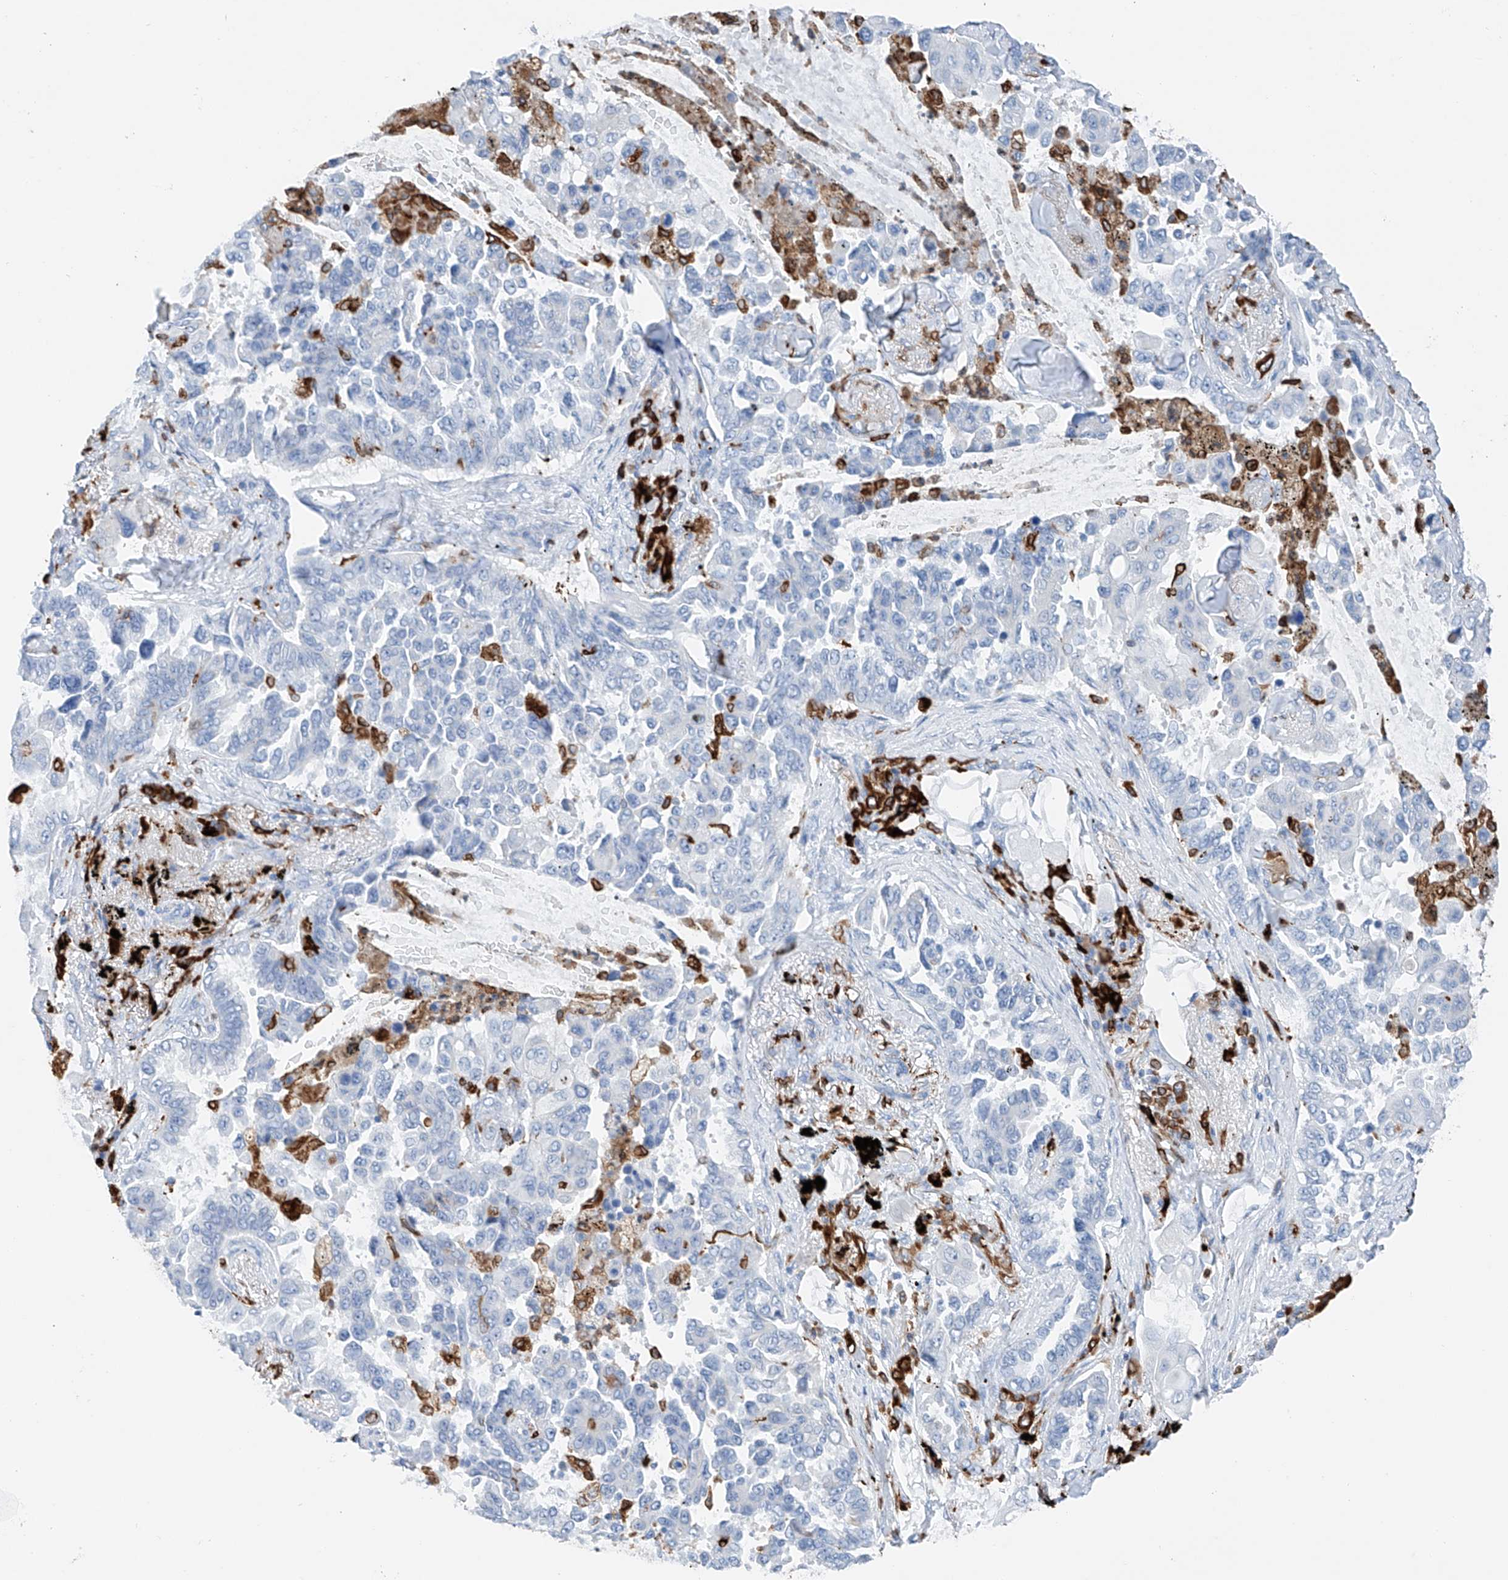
{"staining": {"intensity": "negative", "quantity": "none", "location": "none"}, "tissue": "lung cancer", "cell_type": "Tumor cells", "image_type": "cancer", "snomed": [{"axis": "morphology", "description": "Adenocarcinoma, NOS"}, {"axis": "topography", "description": "Lung"}], "caption": "Human lung cancer stained for a protein using IHC exhibits no staining in tumor cells.", "gene": "TBXAS1", "patient": {"sex": "female", "age": 67}}